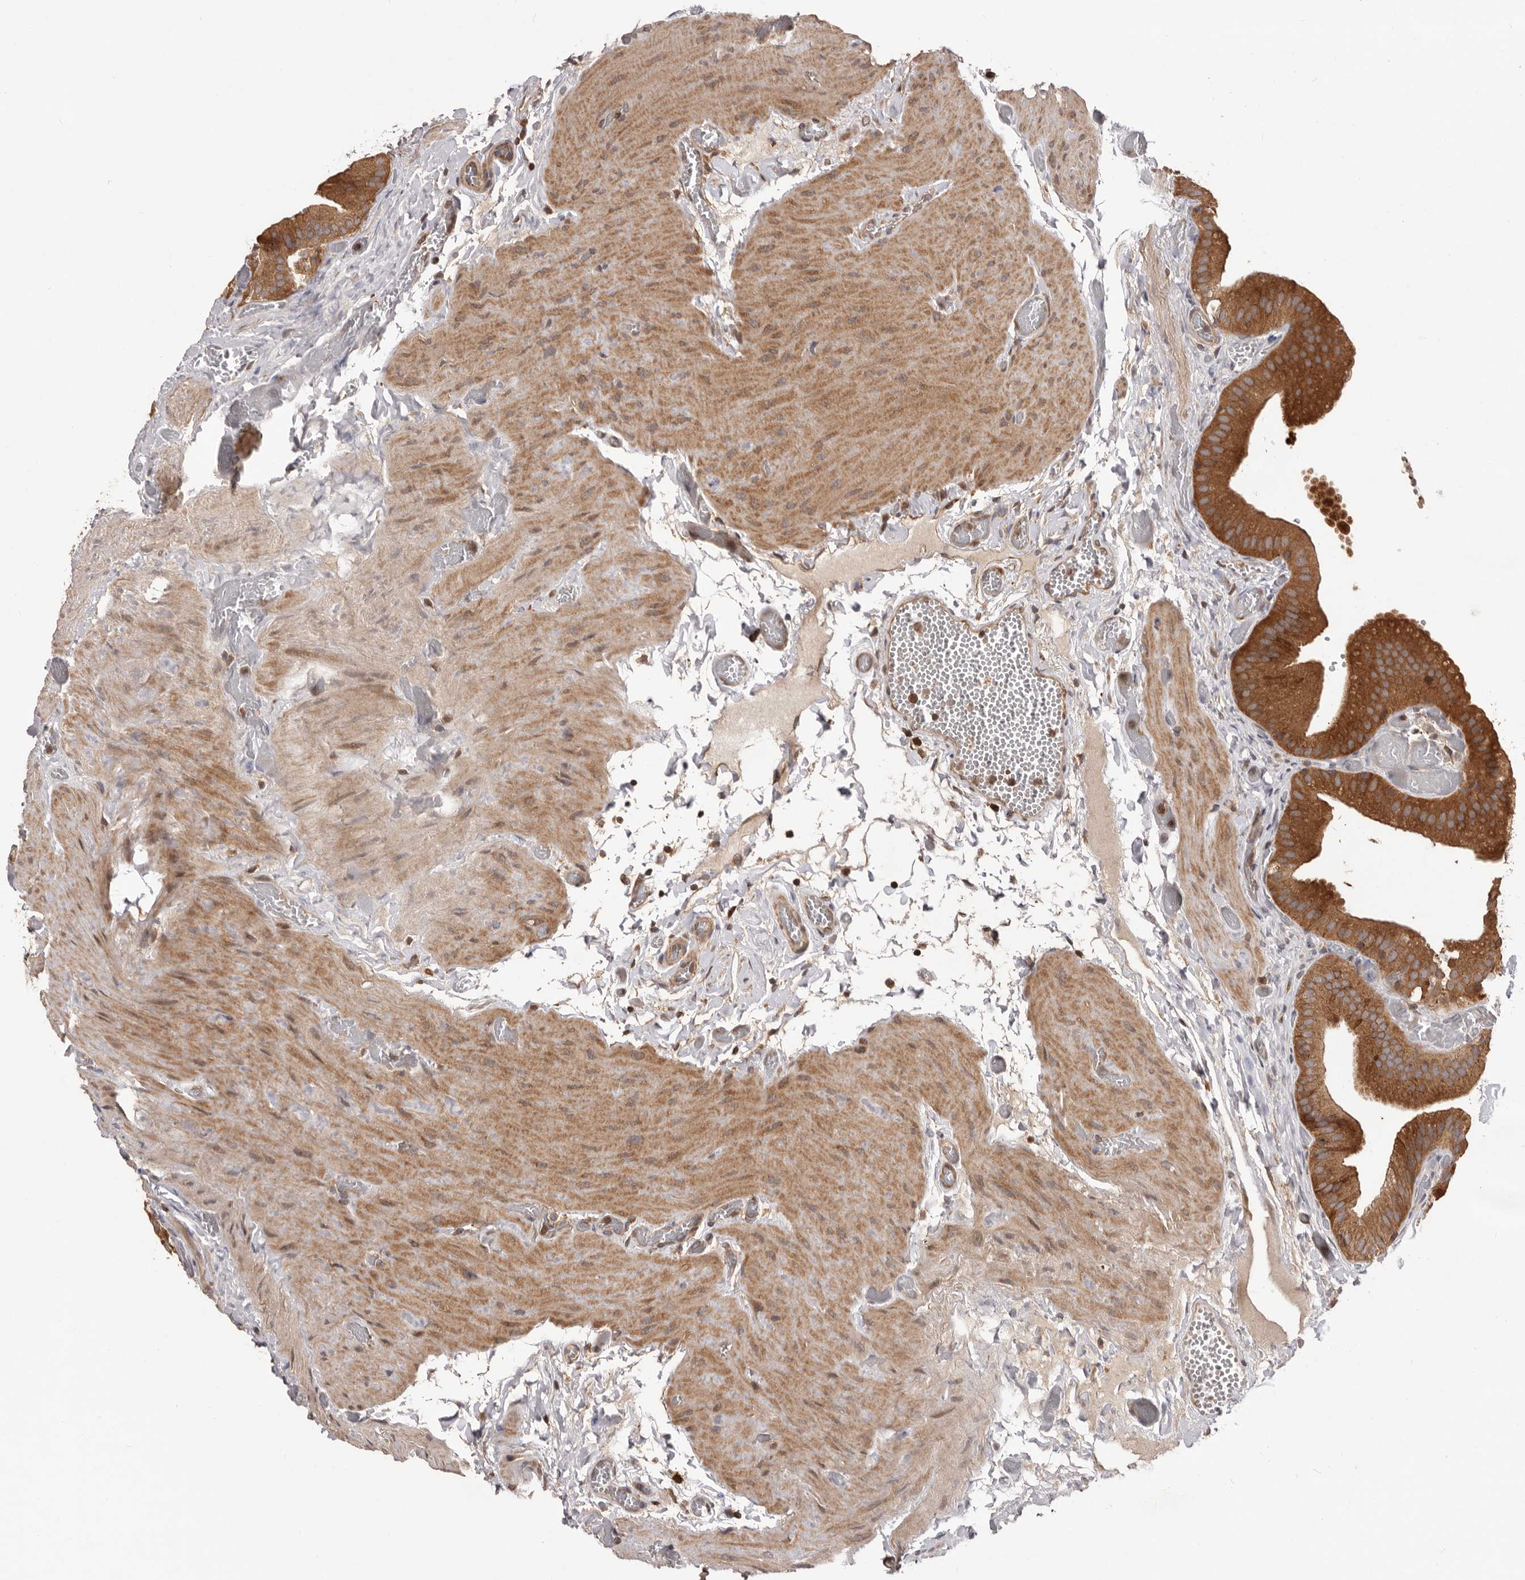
{"staining": {"intensity": "strong", "quantity": ">75%", "location": "cytoplasmic/membranous"}, "tissue": "gallbladder", "cell_type": "Glandular cells", "image_type": "normal", "snomed": [{"axis": "morphology", "description": "Normal tissue, NOS"}, {"axis": "topography", "description": "Gallbladder"}], "caption": "Immunohistochemistry (IHC) (DAB) staining of normal gallbladder displays strong cytoplasmic/membranous protein expression in approximately >75% of glandular cells.", "gene": "HBS1L", "patient": {"sex": "female", "age": 64}}